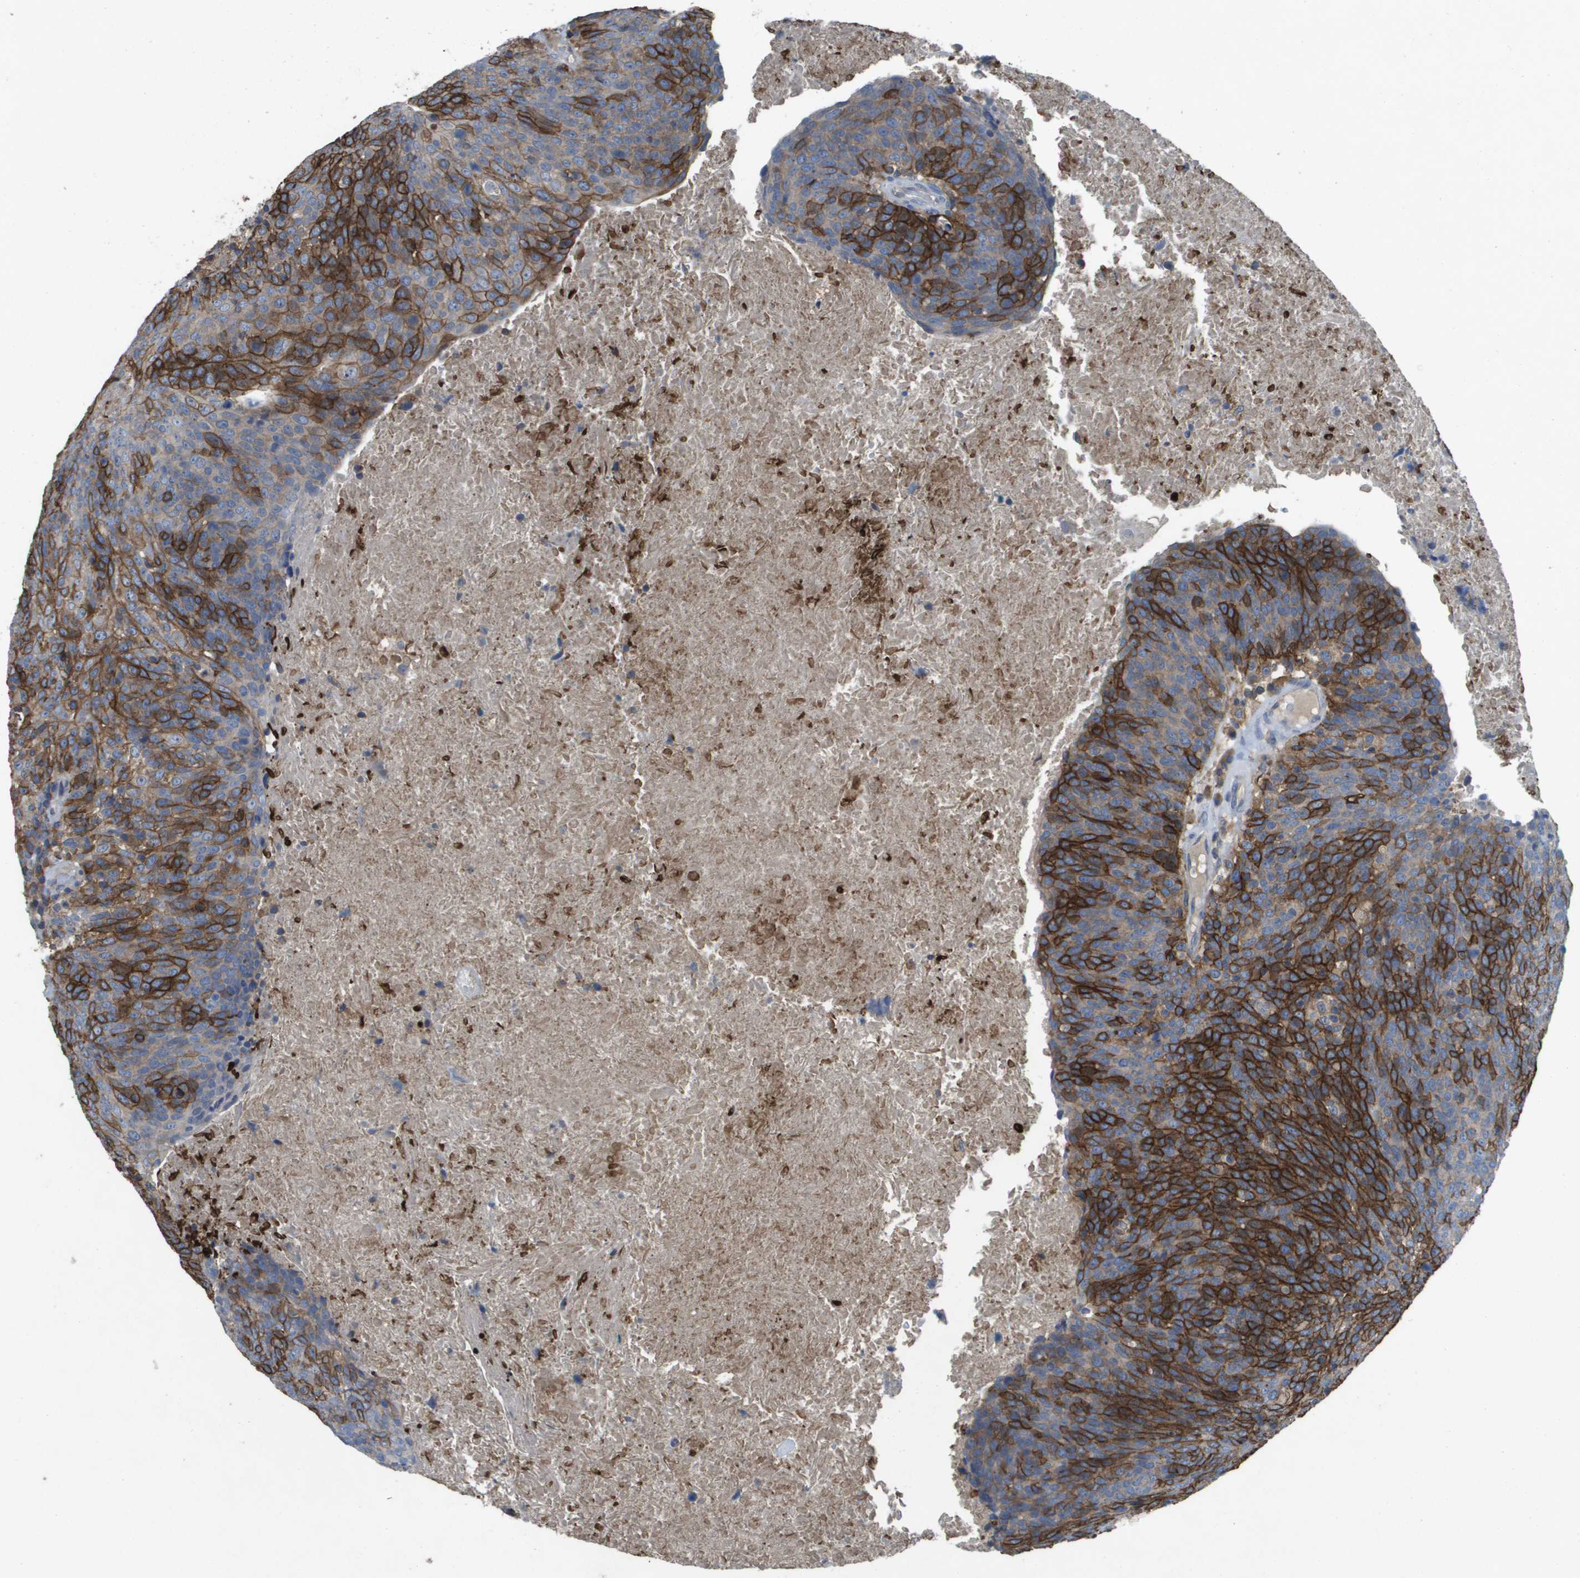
{"staining": {"intensity": "strong", "quantity": "25%-75%", "location": "cytoplasmic/membranous"}, "tissue": "head and neck cancer", "cell_type": "Tumor cells", "image_type": "cancer", "snomed": [{"axis": "morphology", "description": "Squamous cell carcinoma, NOS"}, {"axis": "morphology", "description": "Squamous cell carcinoma, metastatic, NOS"}, {"axis": "topography", "description": "Lymph node"}, {"axis": "topography", "description": "Head-Neck"}], "caption": "There is high levels of strong cytoplasmic/membranous expression in tumor cells of head and neck cancer, as demonstrated by immunohistochemical staining (brown color).", "gene": "CLCA4", "patient": {"sex": "male", "age": 62}}